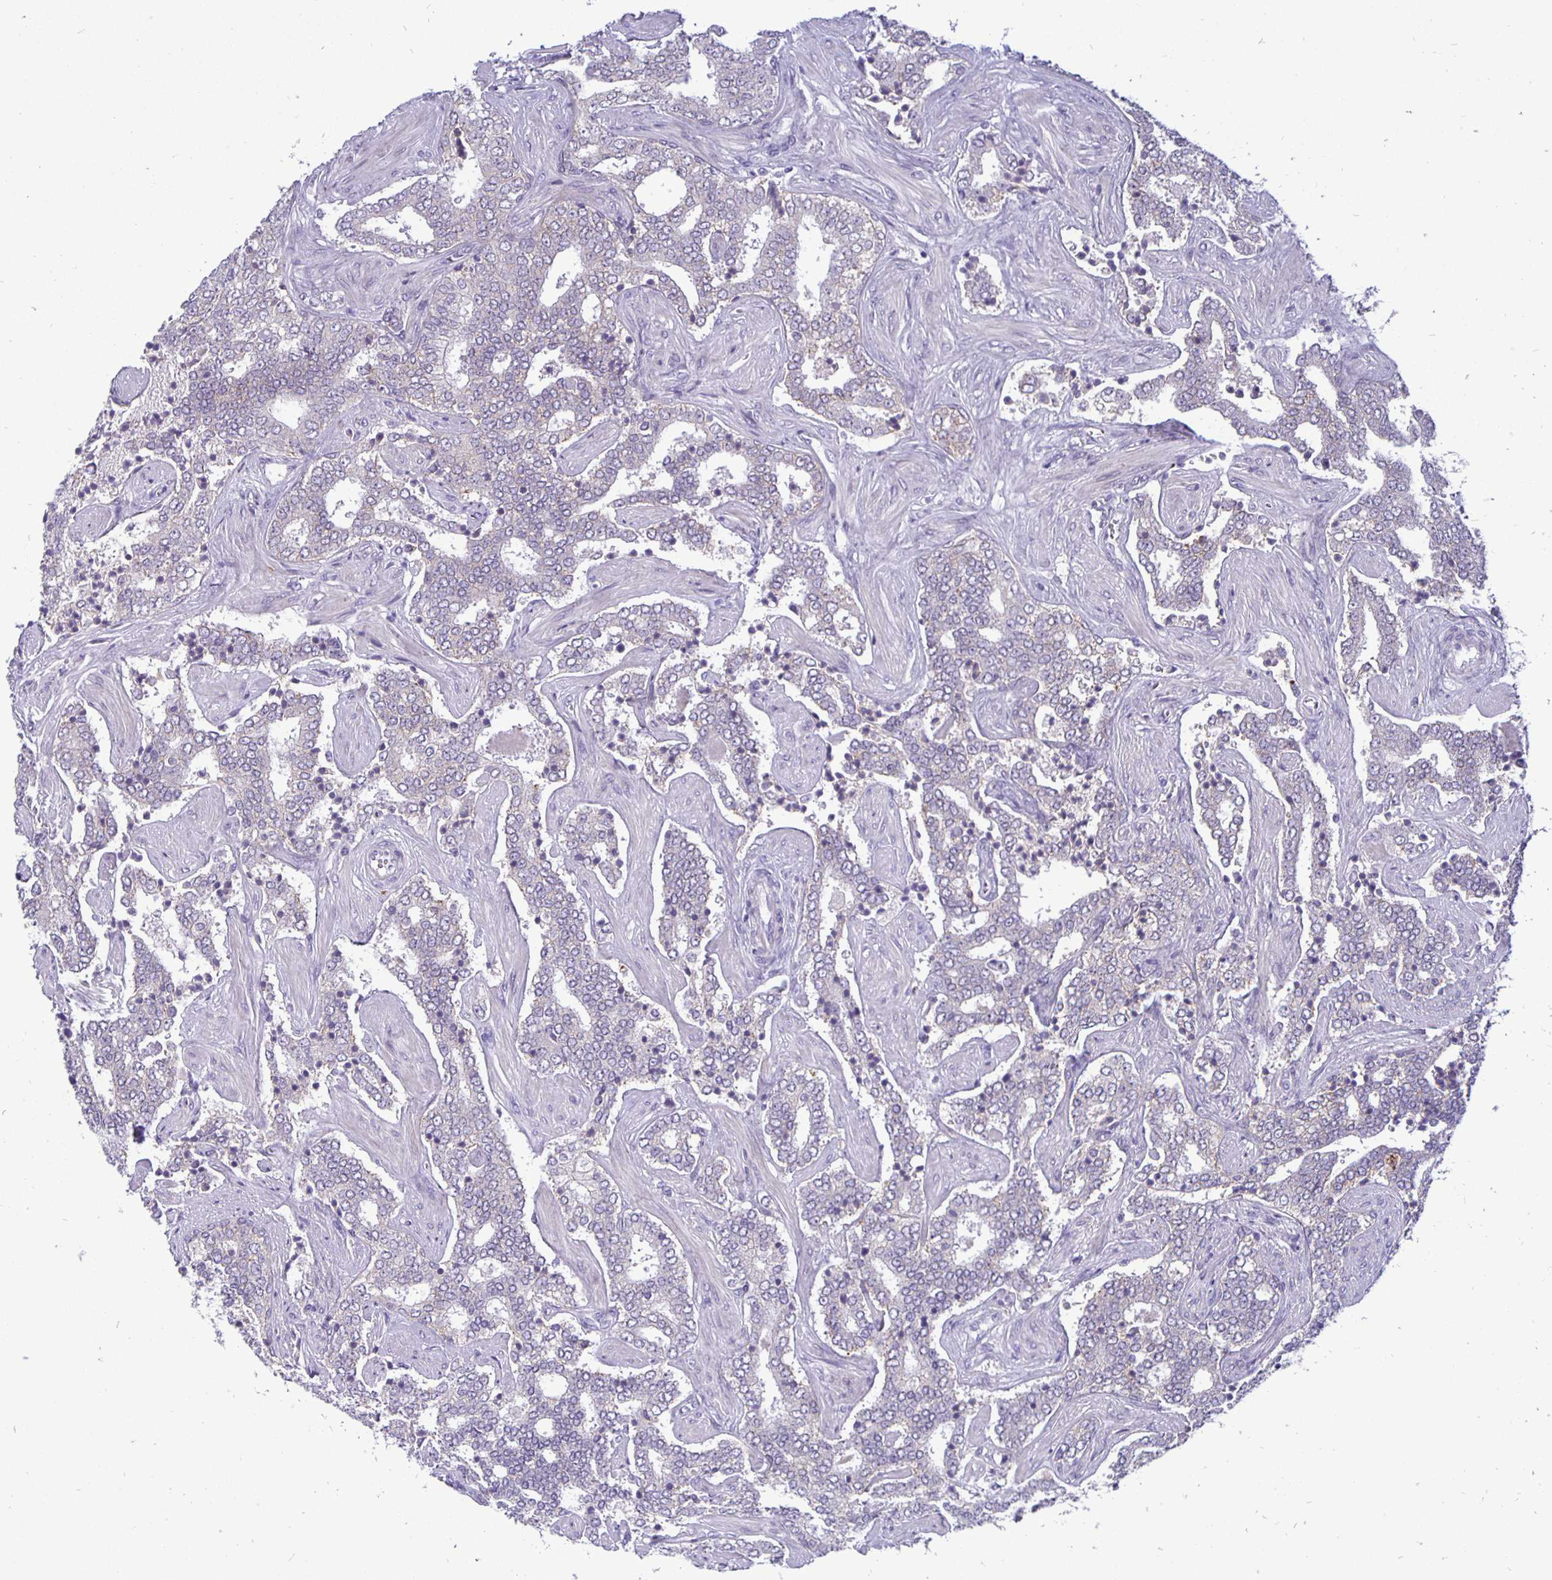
{"staining": {"intensity": "negative", "quantity": "none", "location": "none"}, "tissue": "prostate cancer", "cell_type": "Tumor cells", "image_type": "cancer", "snomed": [{"axis": "morphology", "description": "Adenocarcinoma, High grade"}, {"axis": "topography", "description": "Prostate"}], "caption": "This is an IHC histopathology image of human prostate cancer (high-grade adenocarcinoma). There is no staining in tumor cells.", "gene": "ERBB2", "patient": {"sex": "male", "age": 60}}